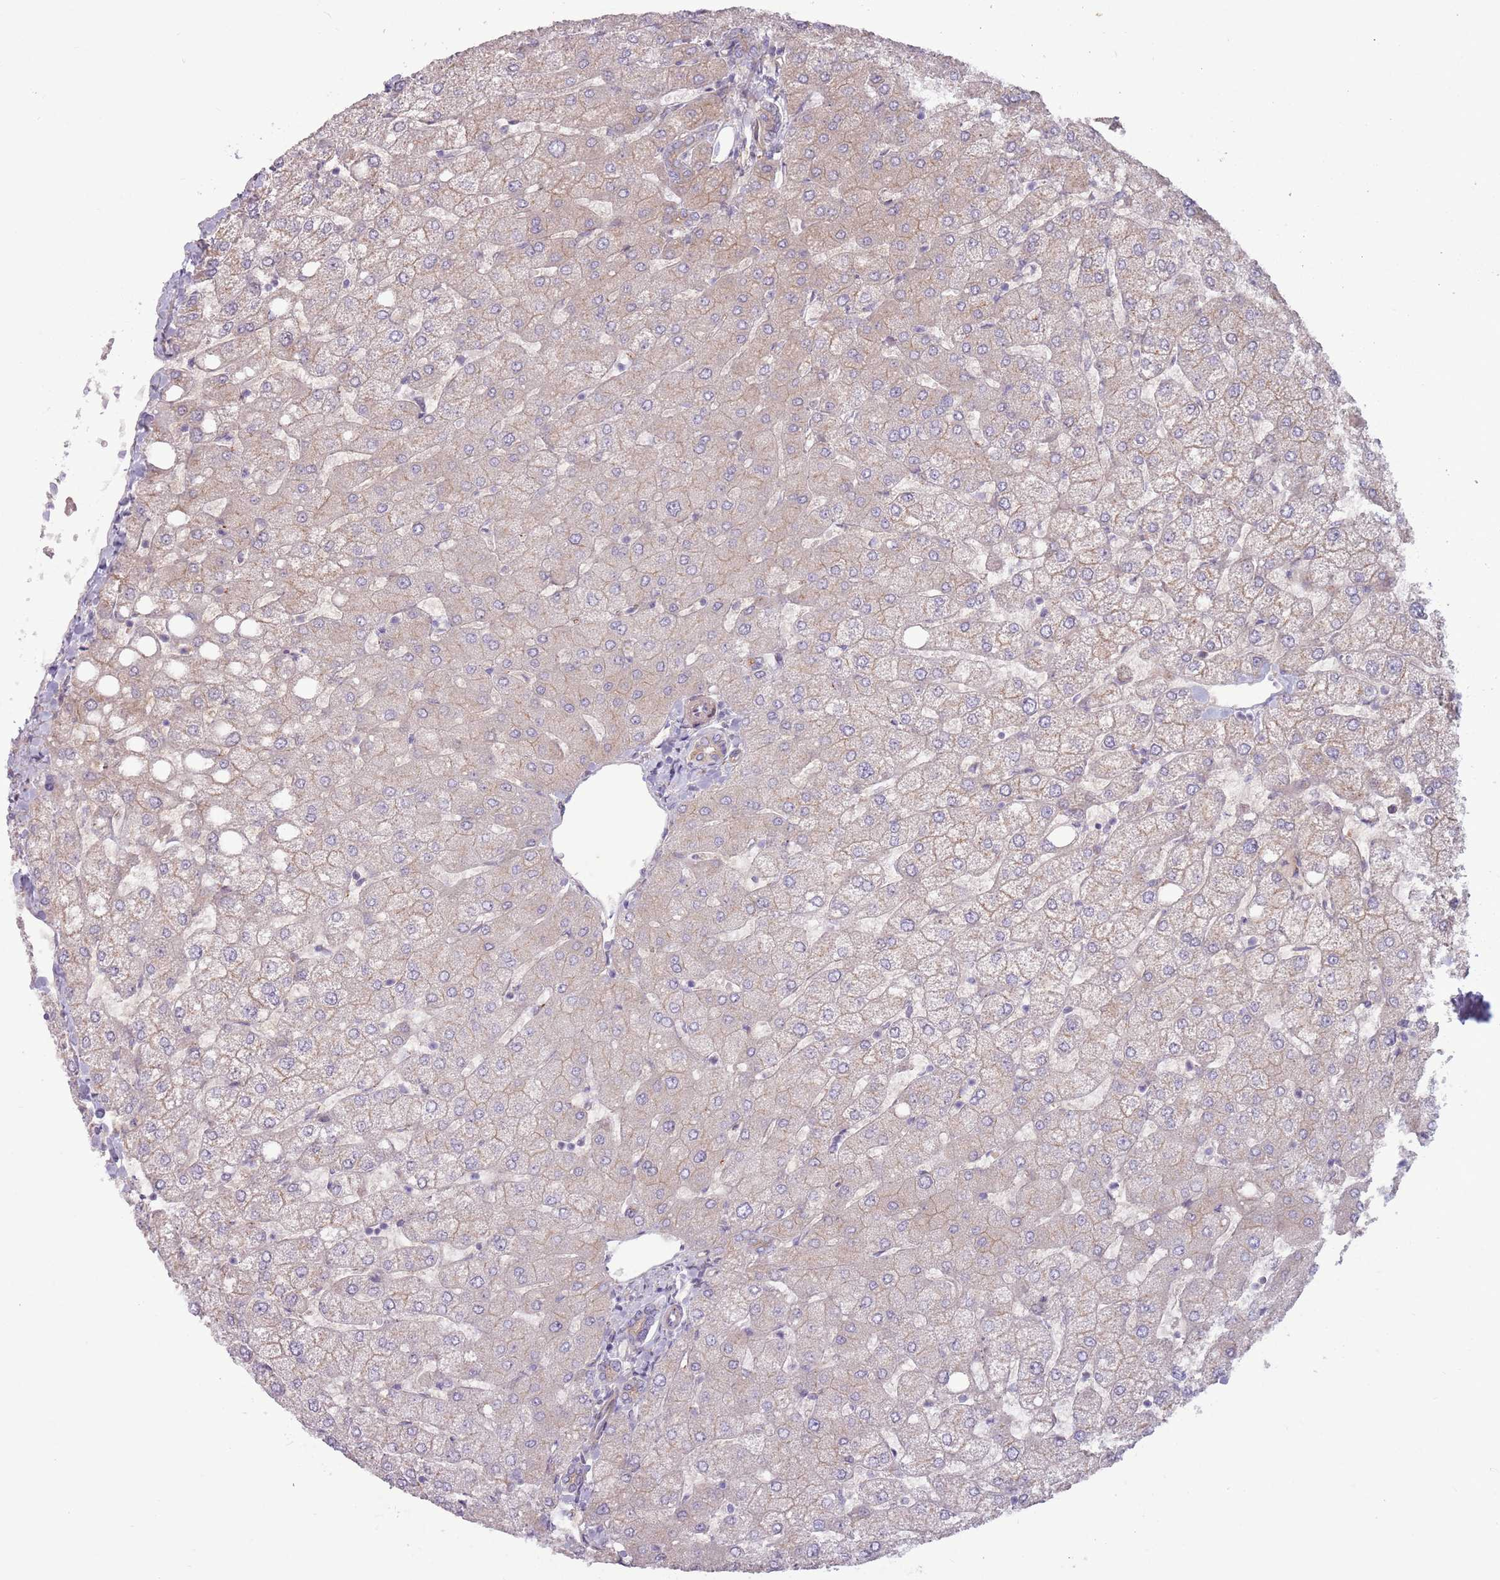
{"staining": {"intensity": "weak", "quantity": "25%-75%", "location": "cytoplasmic/membranous"}, "tissue": "liver", "cell_type": "Cholangiocytes", "image_type": "normal", "snomed": [{"axis": "morphology", "description": "Normal tissue, NOS"}, {"axis": "topography", "description": "Liver"}], "caption": "Weak cytoplasmic/membranous protein expression is present in approximately 25%-75% of cholangiocytes in liver. (DAB (3,3'-diaminobenzidine) IHC with brightfield microscopy, high magnification).", "gene": "CCDC150", "patient": {"sex": "female", "age": 54}}